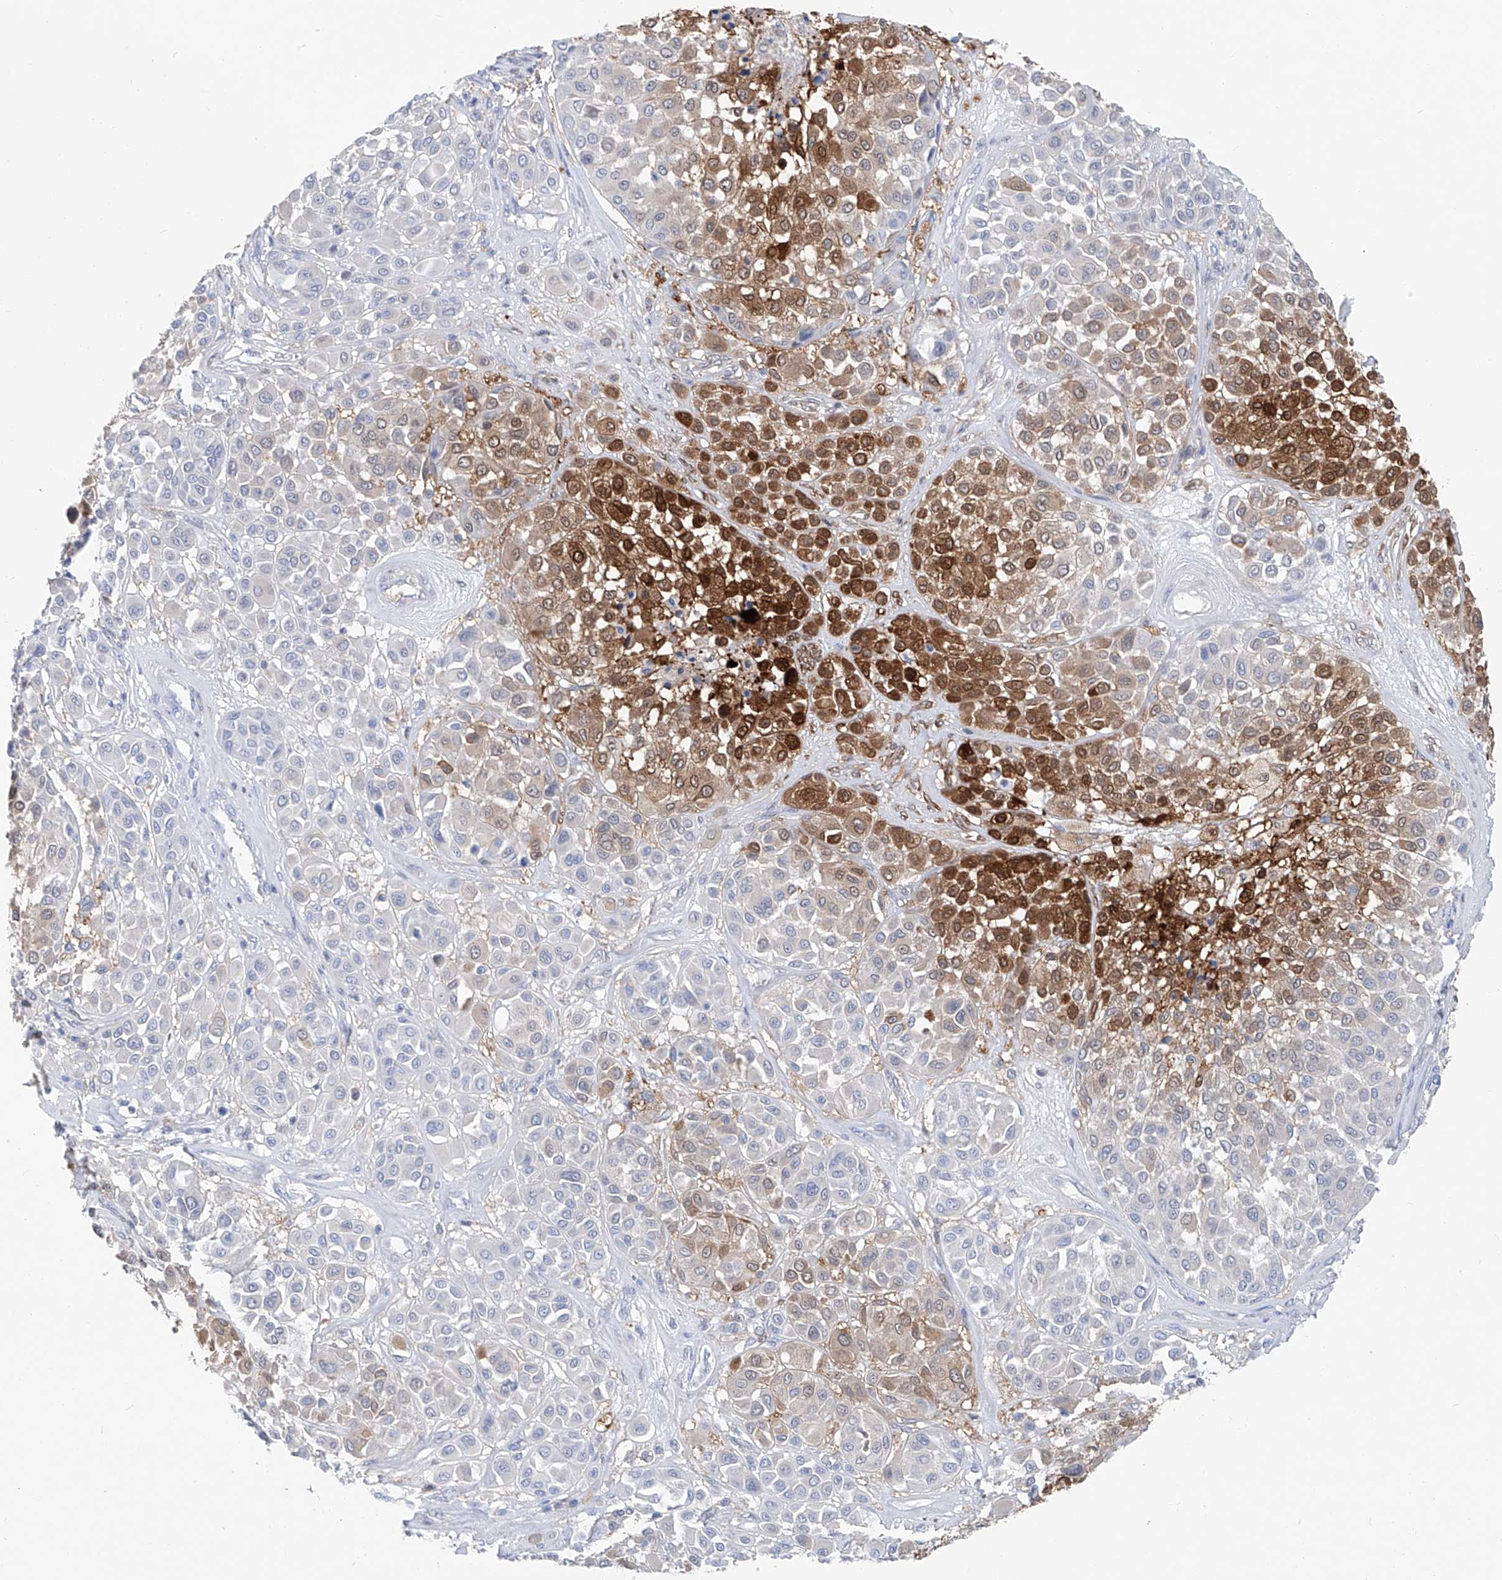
{"staining": {"intensity": "moderate", "quantity": "<25%", "location": "cytoplasmic/membranous"}, "tissue": "melanoma", "cell_type": "Tumor cells", "image_type": "cancer", "snomed": [{"axis": "morphology", "description": "Malignant melanoma, Metastatic site"}, {"axis": "topography", "description": "Soft tissue"}], "caption": "Tumor cells show moderate cytoplasmic/membranous expression in approximately <25% of cells in malignant melanoma (metastatic site).", "gene": "UFL1", "patient": {"sex": "male", "age": 41}}